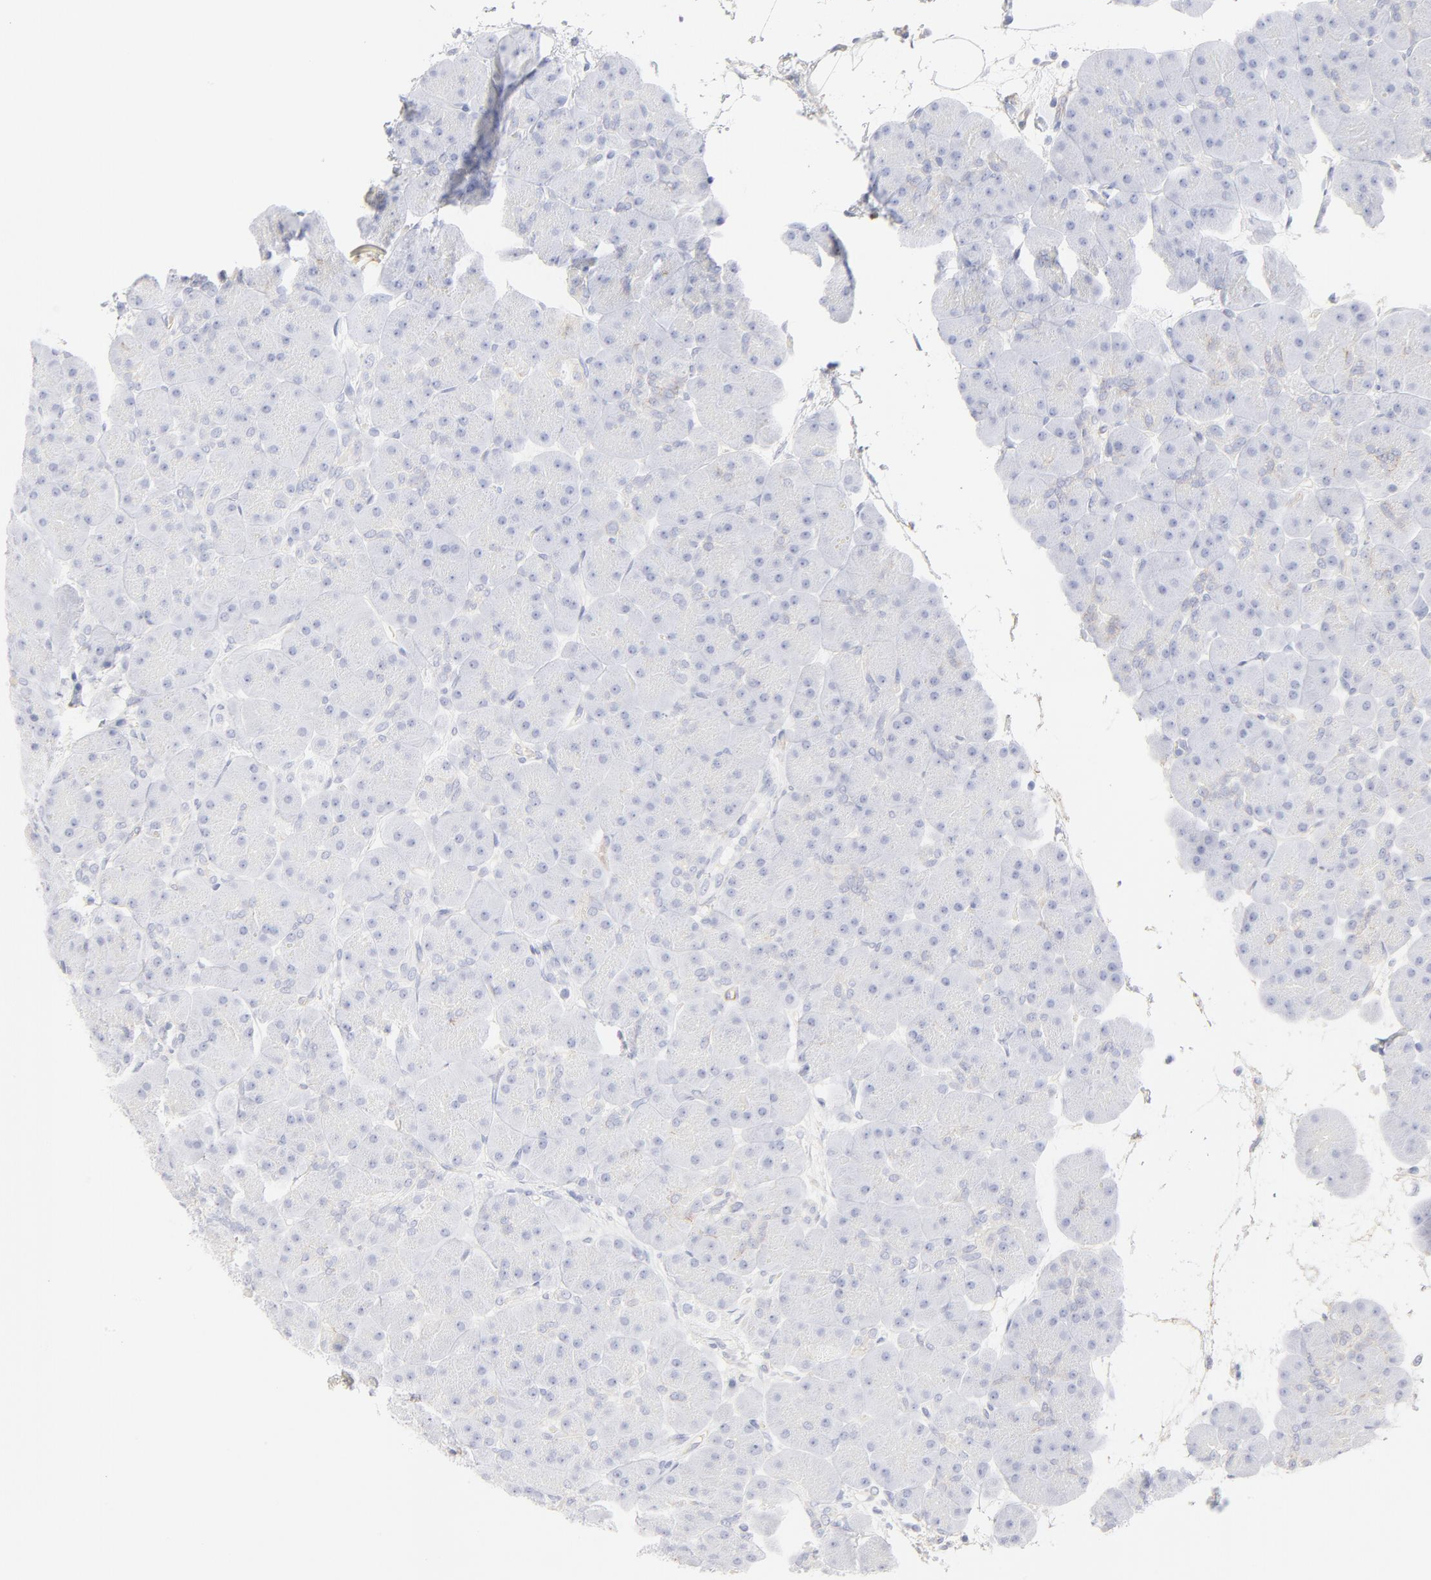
{"staining": {"intensity": "negative", "quantity": "none", "location": "none"}, "tissue": "pancreas", "cell_type": "Exocrine glandular cells", "image_type": "normal", "snomed": [{"axis": "morphology", "description": "Normal tissue, NOS"}, {"axis": "topography", "description": "Pancreas"}], "caption": "DAB immunohistochemical staining of unremarkable pancreas reveals no significant expression in exocrine glandular cells.", "gene": "ITGA5", "patient": {"sex": "male", "age": 66}}